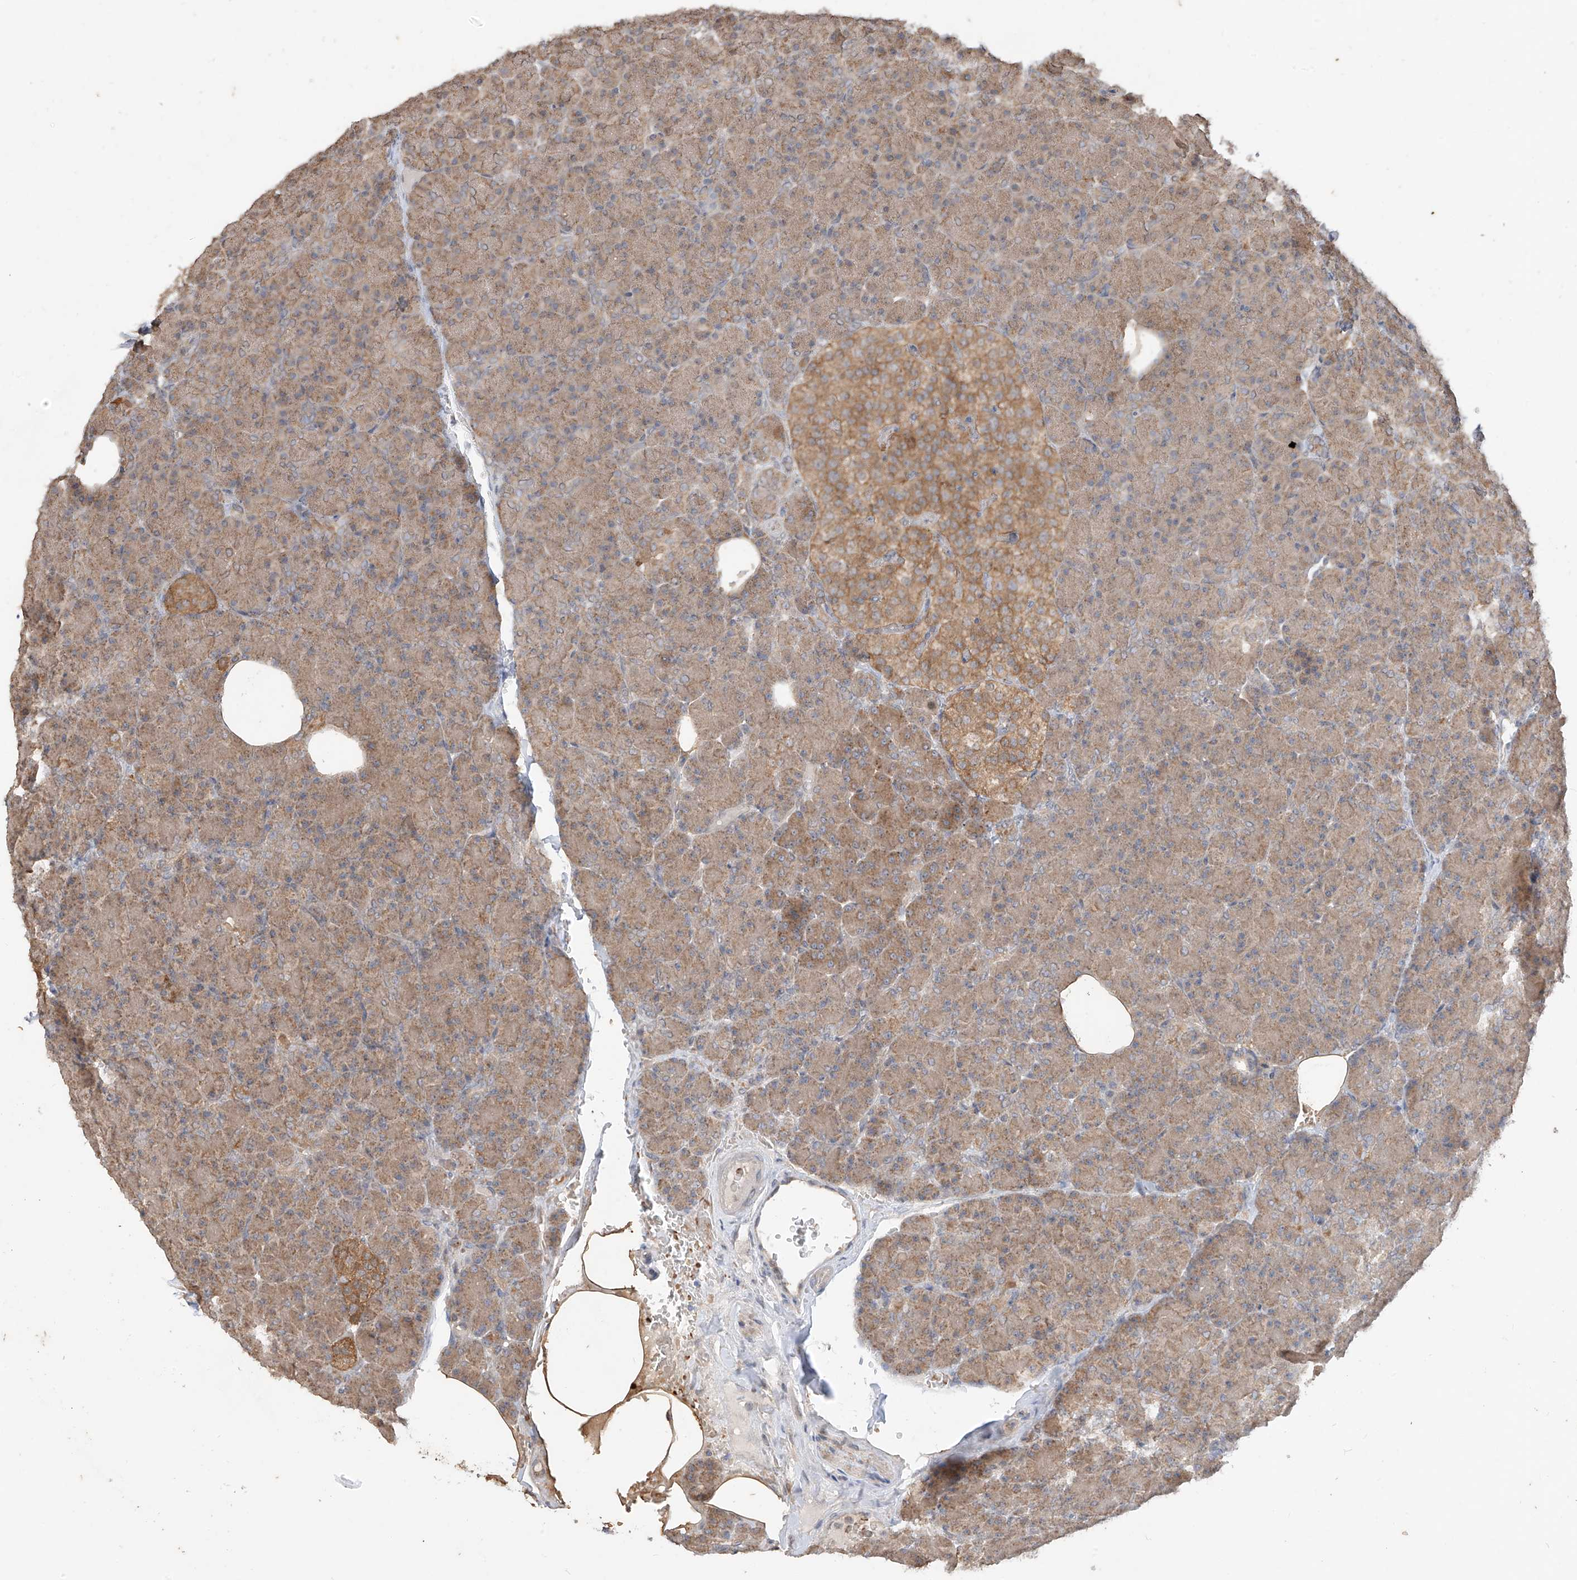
{"staining": {"intensity": "moderate", "quantity": ">75%", "location": "cytoplasmic/membranous"}, "tissue": "pancreas", "cell_type": "Exocrine glandular cells", "image_type": "normal", "snomed": [{"axis": "morphology", "description": "Normal tissue, NOS"}, {"axis": "topography", "description": "Pancreas"}], "caption": "High-power microscopy captured an IHC photomicrograph of normal pancreas, revealing moderate cytoplasmic/membranous positivity in approximately >75% of exocrine glandular cells.", "gene": "MTUS2", "patient": {"sex": "female", "age": 43}}